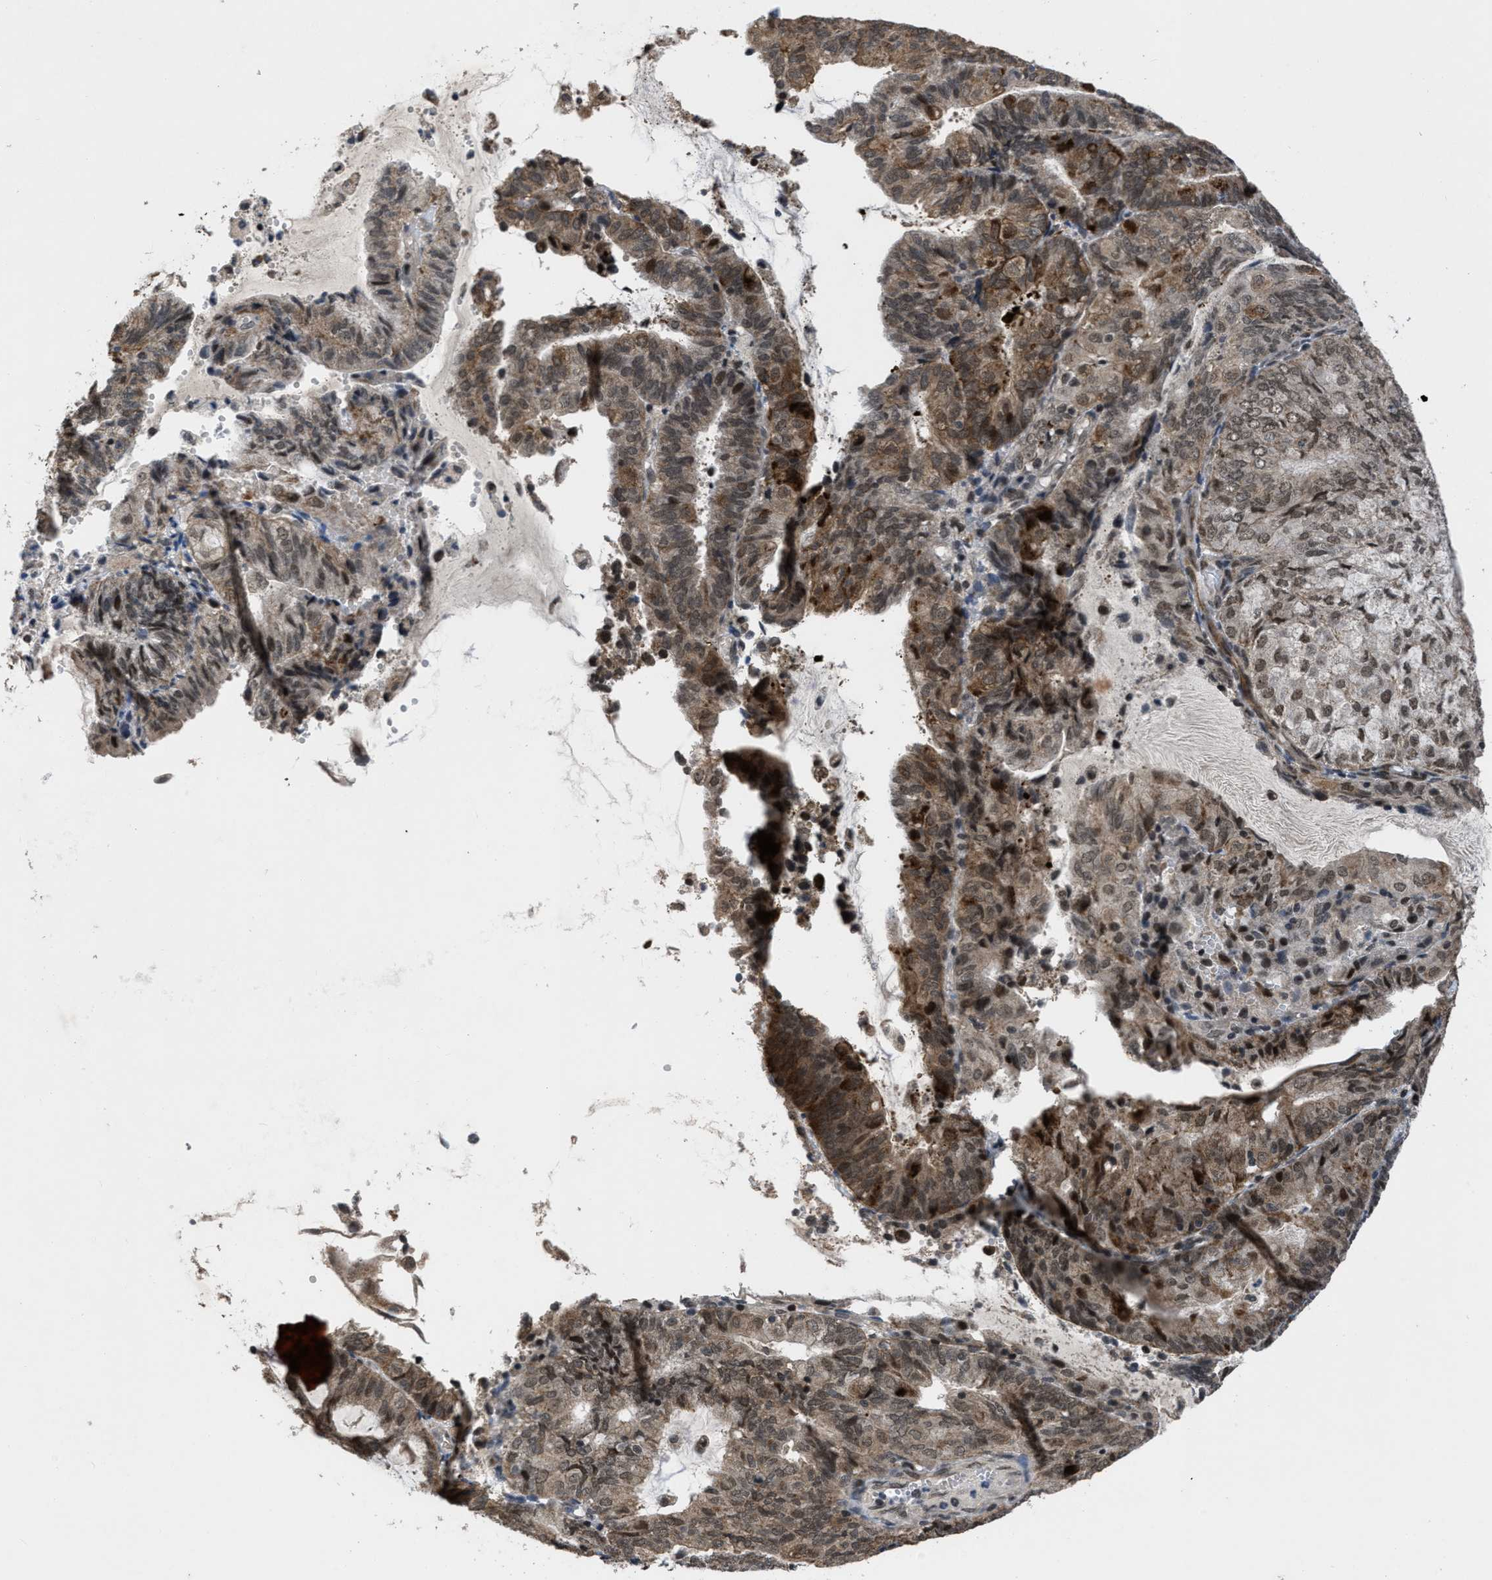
{"staining": {"intensity": "moderate", "quantity": "25%-75%", "location": "cytoplasmic/membranous,nuclear"}, "tissue": "endometrial cancer", "cell_type": "Tumor cells", "image_type": "cancer", "snomed": [{"axis": "morphology", "description": "Adenocarcinoma, NOS"}, {"axis": "topography", "description": "Endometrium"}], "caption": "Endometrial cancer stained with a brown dye exhibits moderate cytoplasmic/membranous and nuclear positive positivity in approximately 25%-75% of tumor cells.", "gene": "ZNHIT1", "patient": {"sex": "female", "age": 81}}